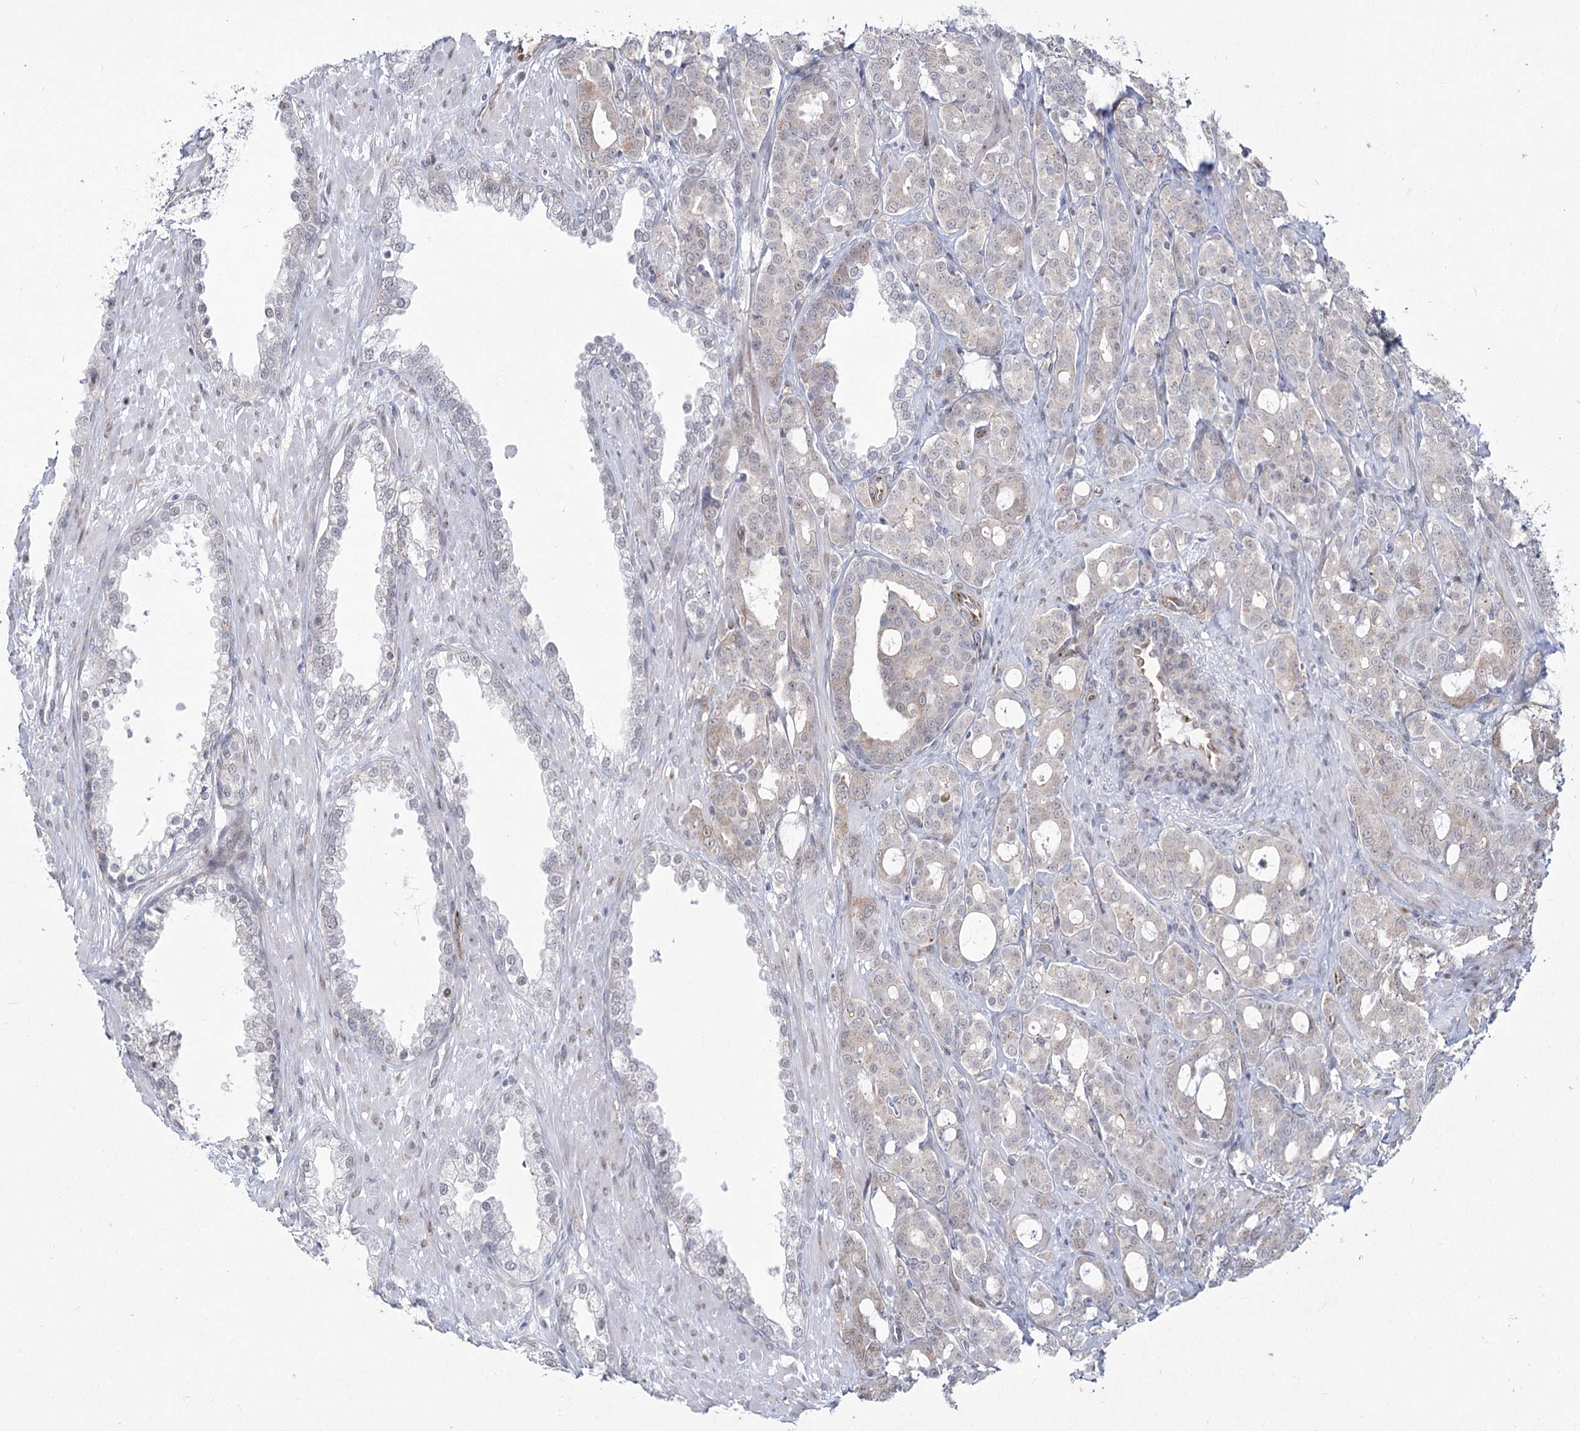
{"staining": {"intensity": "weak", "quantity": "<25%", "location": "cytoplasmic/membranous"}, "tissue": "prostate cancer", "cell_type": "Tumor cells", "image_type": "cancer", "snomed": [{"axis": "morphology", "description": "Adenocarcinoma, High grade"}, {"axis": "topography", "description": "Prostate"}], "caption": "Histopathology image shows no protein staining in tumor cells of prostate high-grade adenocarcinoma tissue.", "gene": "YBX3", "patient": {"sex": "male", "age": 72}}